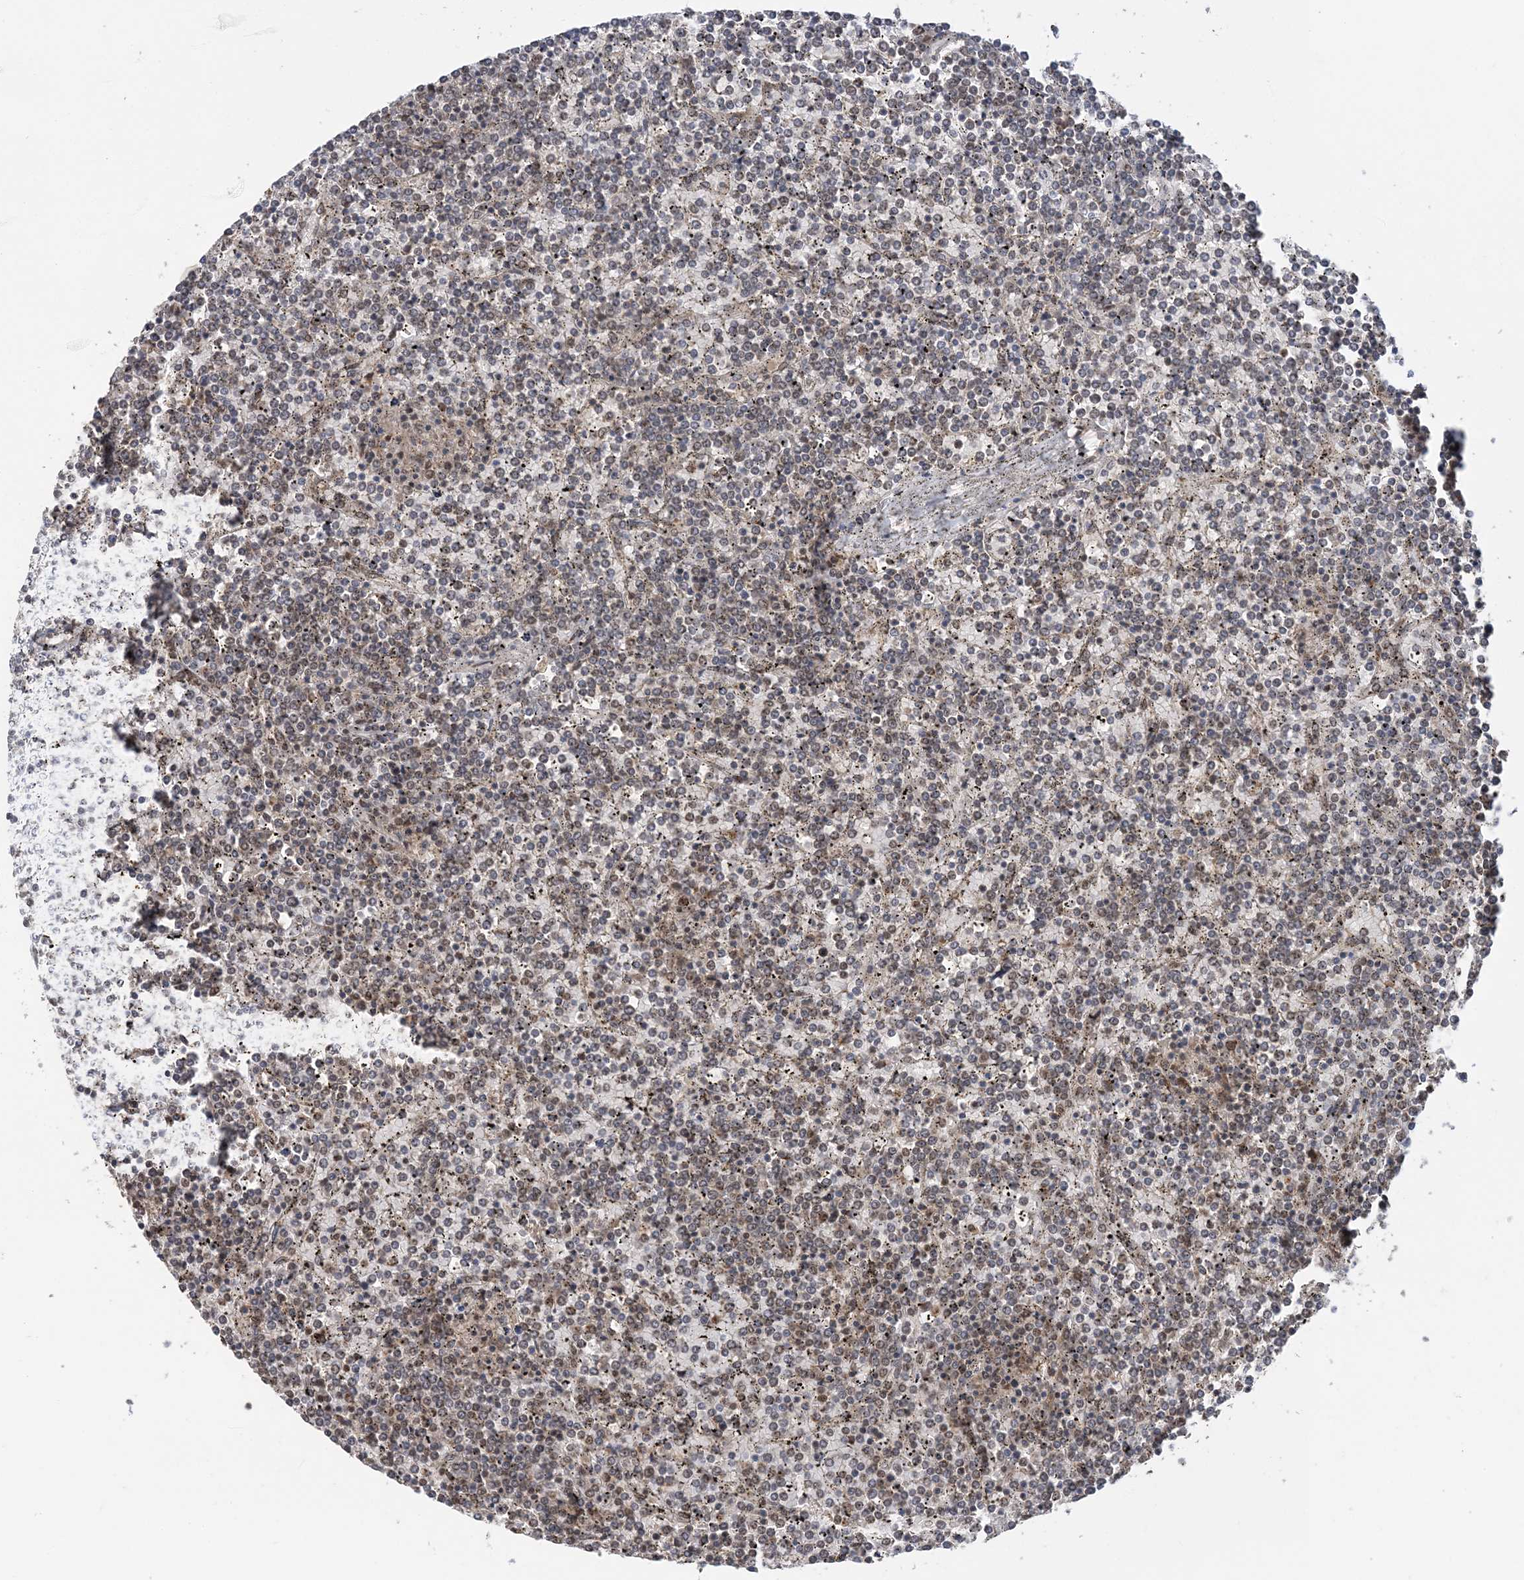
{"staining": {"intensity": "weak", "quantity": "<25%", "location": "nuclear"}, "tissue": "lymphoma", "cell_type": "Tumor cells", "image_type": "cancer", "snomed": [{"axis": "morphology", "description": "Malignant lymphoma, non-Hodgkin's type, Low grade"}, {"axis": "topography", "description": "Spleen"}], "caption": "This is an immunohistochemistry (IHC) histopathology image of lymphoma. There is no expression in tumor cells.", "gene": "TSHZ2", "patient": {"sex": "female", "age": 19}}